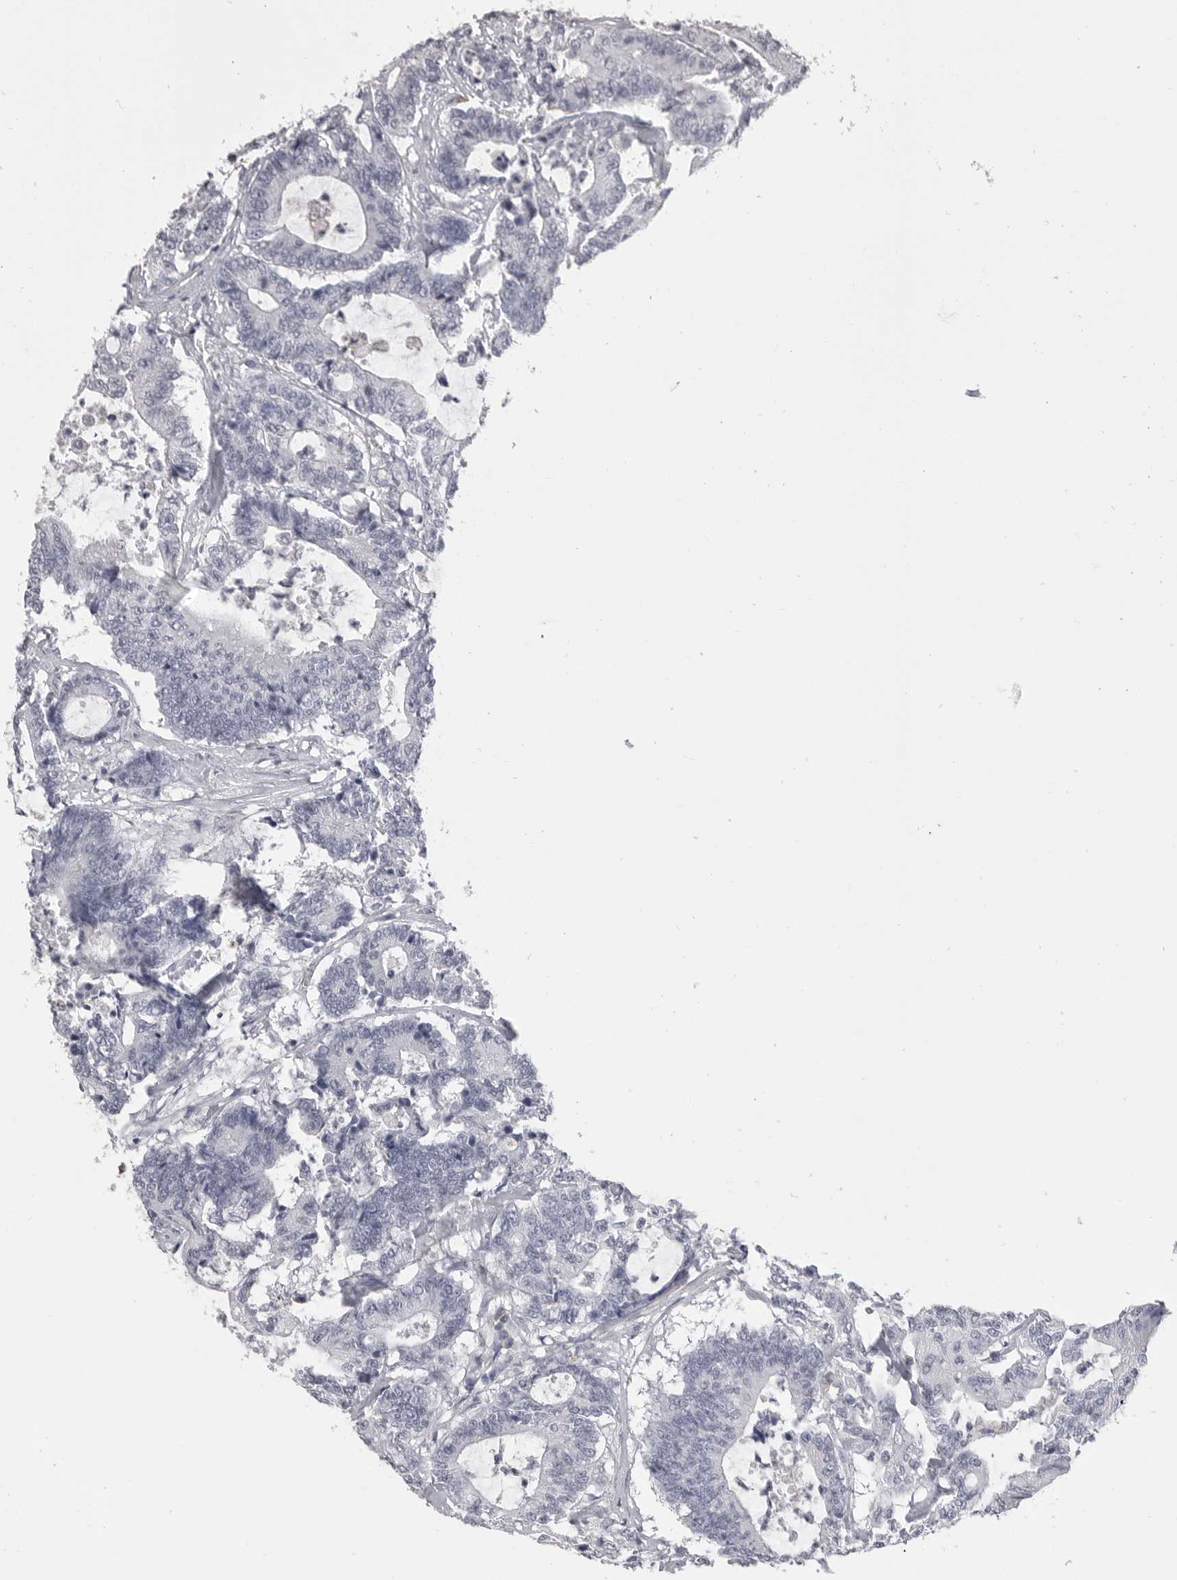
{"staining": {"intensity": "negative", "quantity": "none", "location": "none"}, "tissue": "colorectal cancer", "cell_type": "Tumor cells", "image_type": "cancer", "snomed": [{"axis": "morphology", "description": "Adenocarcinoma, NOS"}, {"axis": "topography", "description": "Colon"}], "caption": "Immunohistochemistry (IHC) photomicrograph of colorectal adenocarcinoma stained for a protein (brown), which exhibits no expression in tumor cells.", "gene": "ITGAL", "patient": {"sex": "female", "age": 84}}